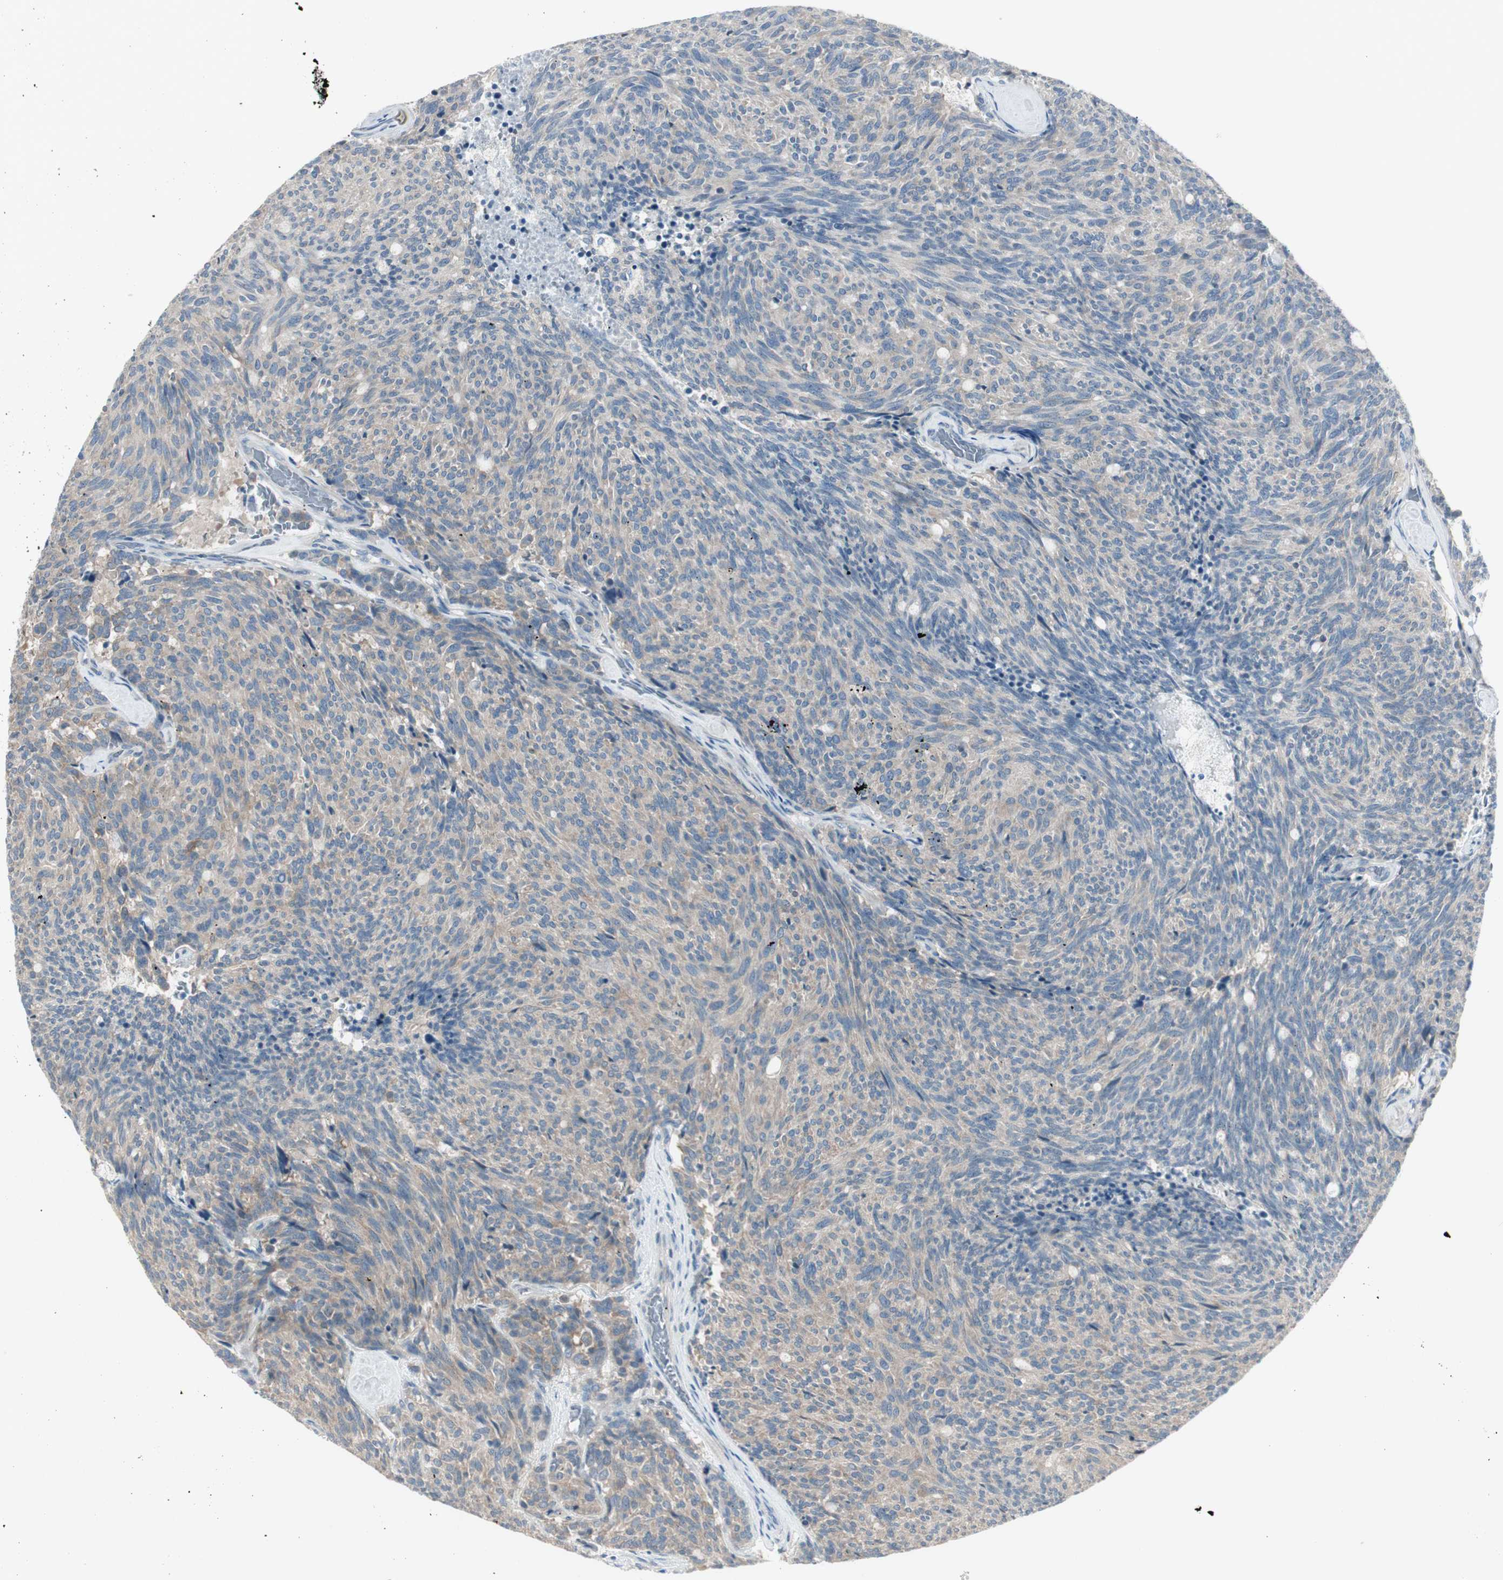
{"staining": {"intensity": "weak", "quantity": ">75%", "location": "cytoplasmic/membranous"}, "tissue": "carcinoid", "cell_type": "Tumor cells", "image_type": "cancer", "snomed": [{"axis": "morphology", "description": "Carcinoid, malignant, NOS"}, {"axis": "topography", "description": "Pancreas"}], "caption": "Carcinoid (malignant) stained with a protein marker exhibits weak staining in tumor cells.", "gene": "MAPRE3", "patient": {"sex": "female", "age": 54}}